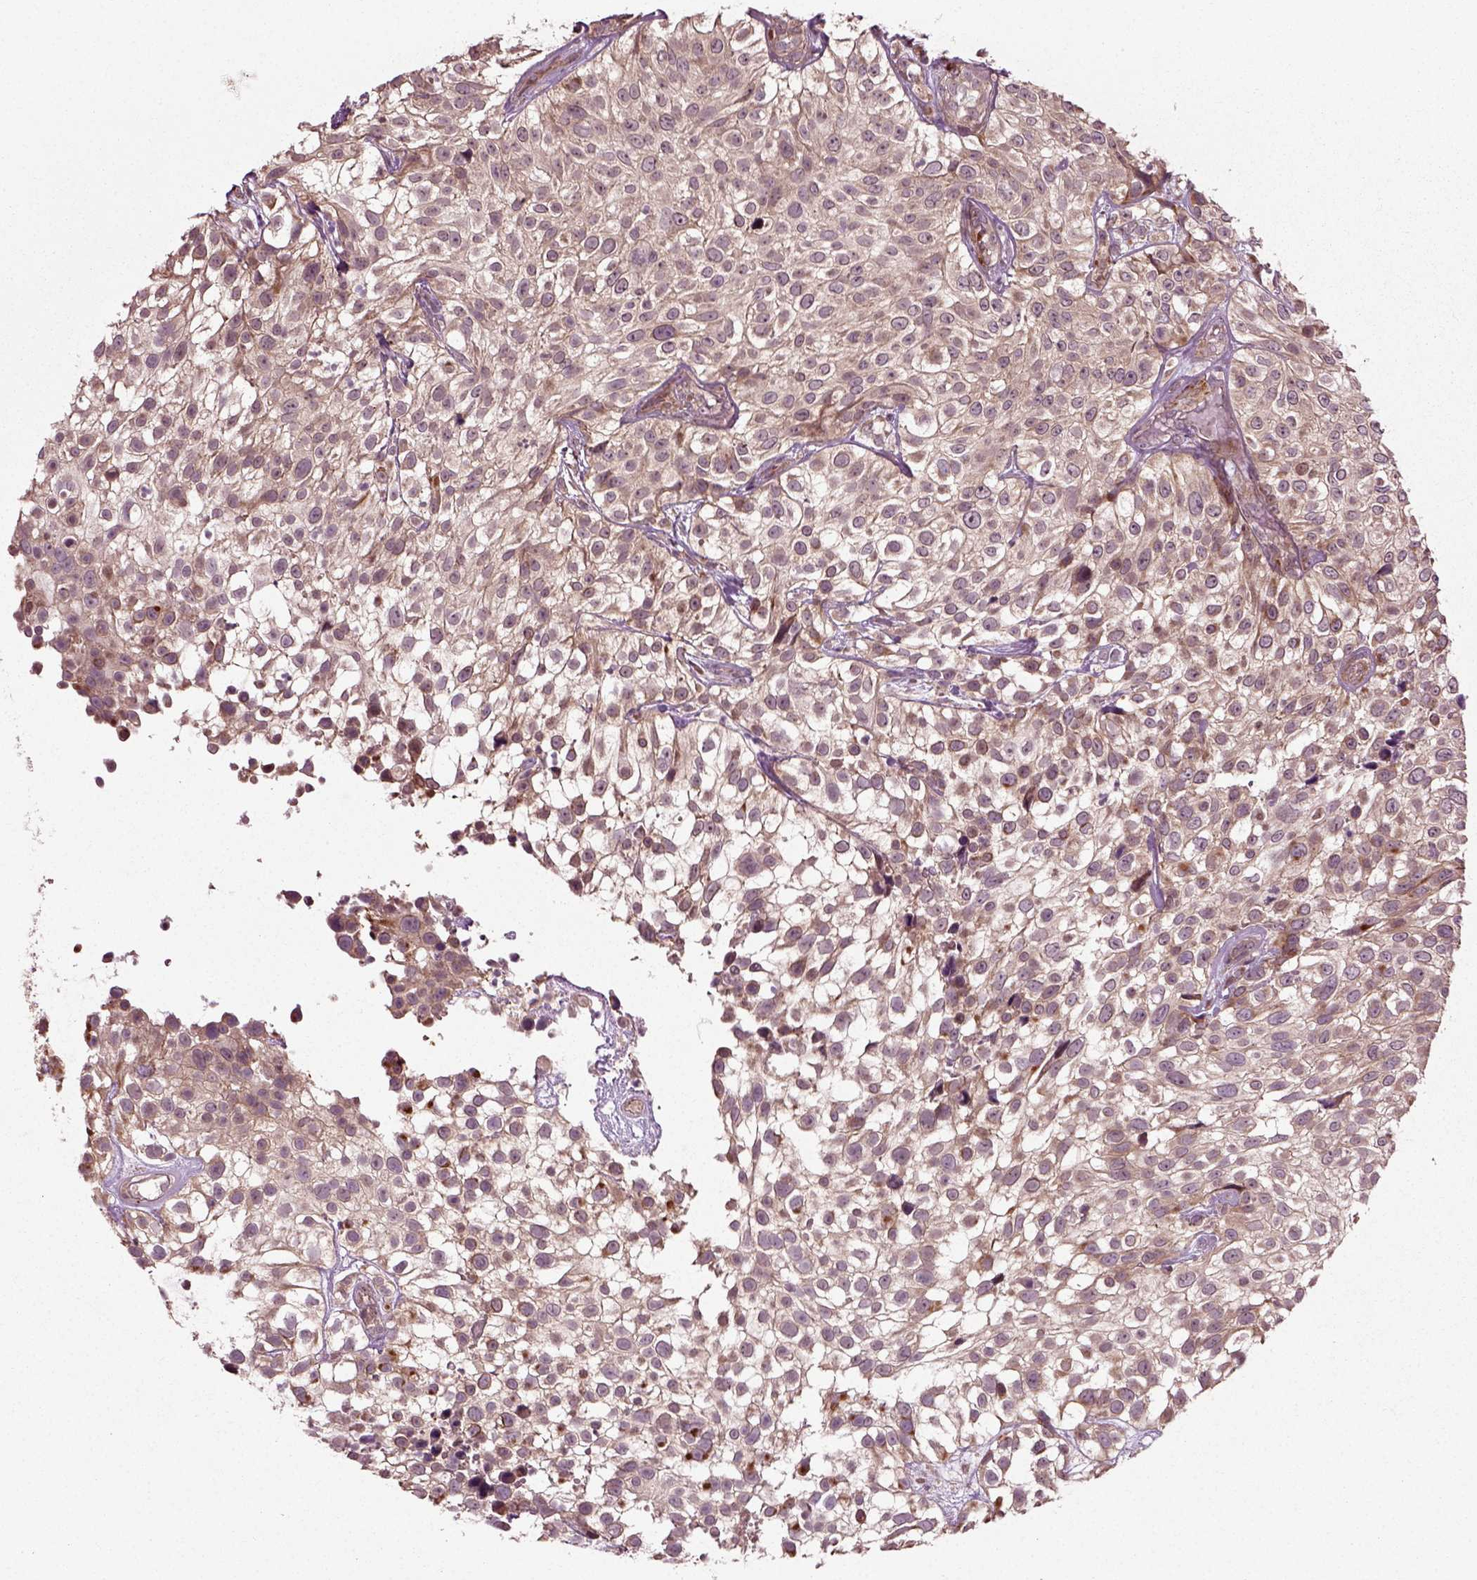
{"staining": {"intensity": "moderate", "quantity": "<25%", "location": "cytoplasmic/membranous"}, "tissue": "urothelial cancer", "cell_type": "Tumor cells", "image_type": "cancer", "snomed": [{"axis": "morphology", "description": "Urothelial carcinoma, High grade"}, {"axis": "topography", "description": "Urinary bladder"}], "caption": "This is an image of immunohistochemistry (IHC) staining of urothelial cancer, which shows moderate positivity in the cytoplasmic/membranous of tumor cells.", "gene": "PLCD3", "patient": {"sex": "male", "age": 56}}